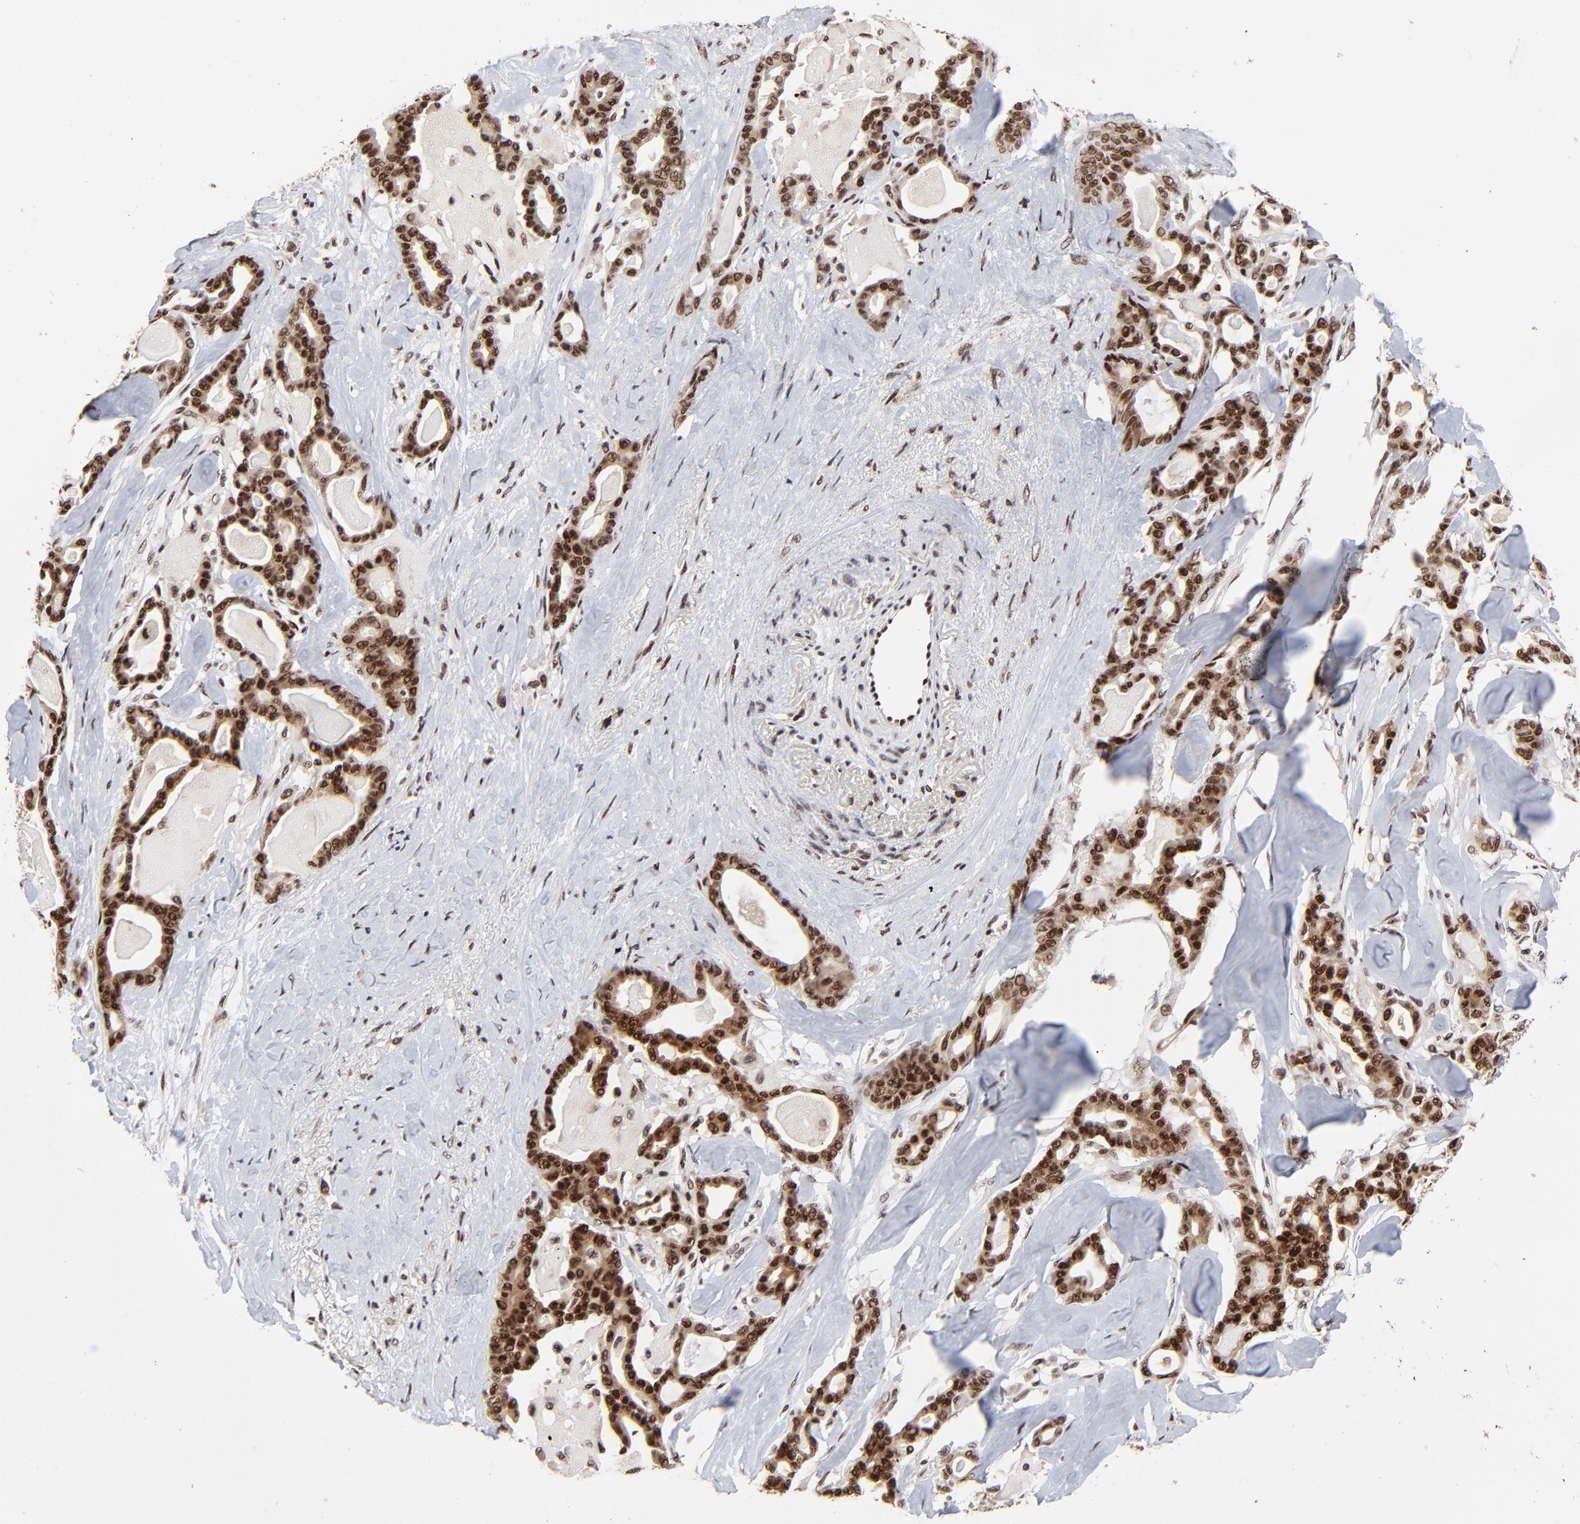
{"staining": {"intensity": "strong", "quantity": ">75%", "location": "nuclear"}, "tissue": "pancreatic cancer", "cell_type": "Tumor cells", "image_type": "cancer", "snomed": [{"axis": "morphology", "description": "Adenocarcinoma, NOS"}, {"axis": "topography", "description": "Pancreas"}], "caption": "This is a photomicrograph of immunohistochemistry (IHC) staining of adenocarcinoma (pancreatic), which shows strong positivity in the nuclear of tumor cells.", "gene": "RBM22", "patient": {"sex": "male", "age": 63}}